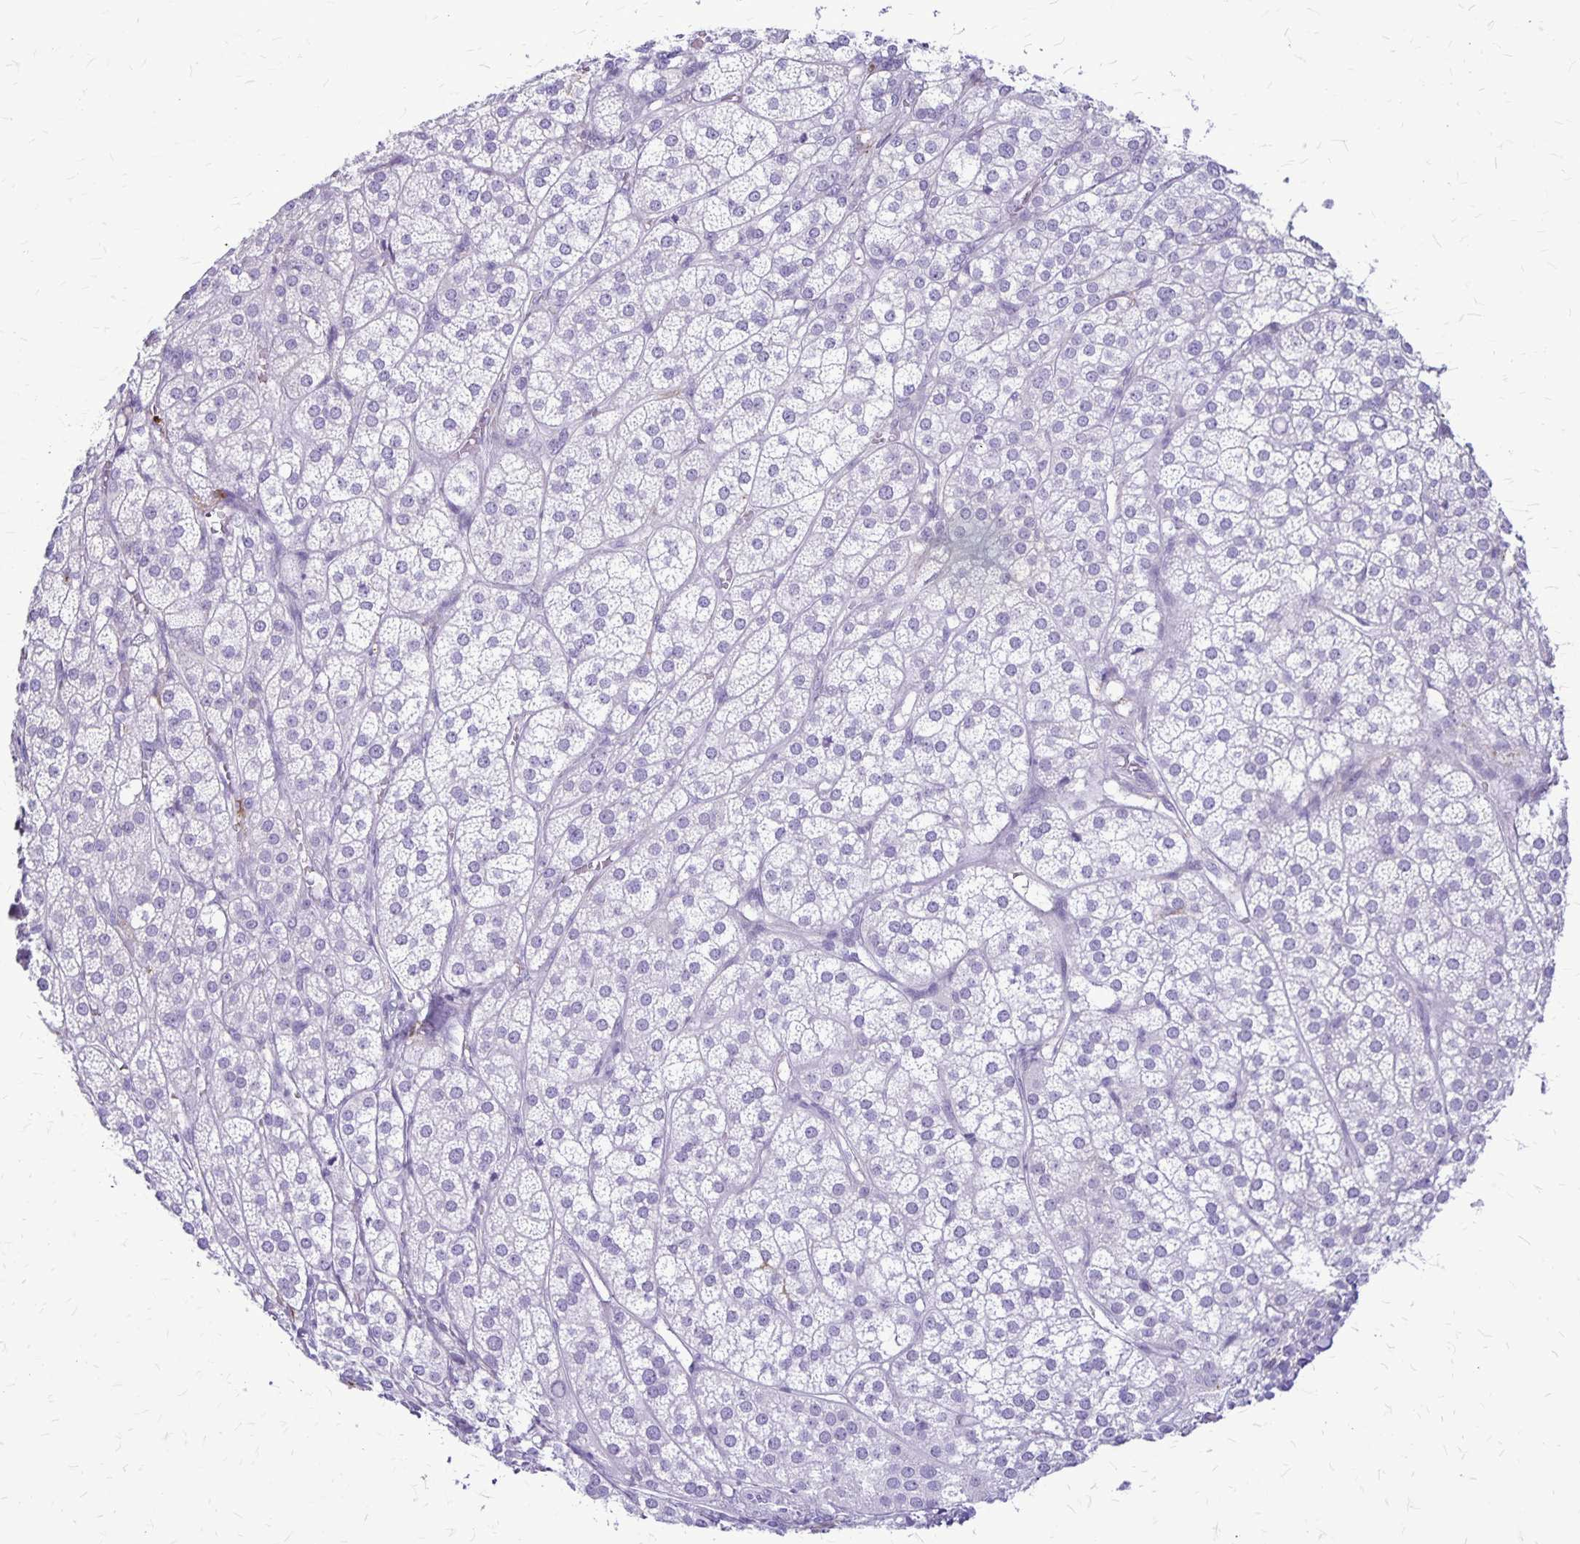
{"staining": {"intensity": "negative", "quantity": "none", "location": "none"}, "tissue": "adrenal gland", "cell_type": "Glandular cells", "image_type": "normal", "snomed": [{"axis": "morphology", "description": "Normal tissue, NOS"}, {"axis": "topography", "description": "Adrenal gland"}], "caption": "High power microscopy histopathology image of an IHC micrograph of normal adrenal gland, revealing no significant staining in glandular cells. (Brightfield microscopy of DAB (3,3'-diaminobenzidine) immunohistochemistry (IHC) at high magnification).", "gene": "RTN1", "patient": {"sex": "female", "age": 60}}